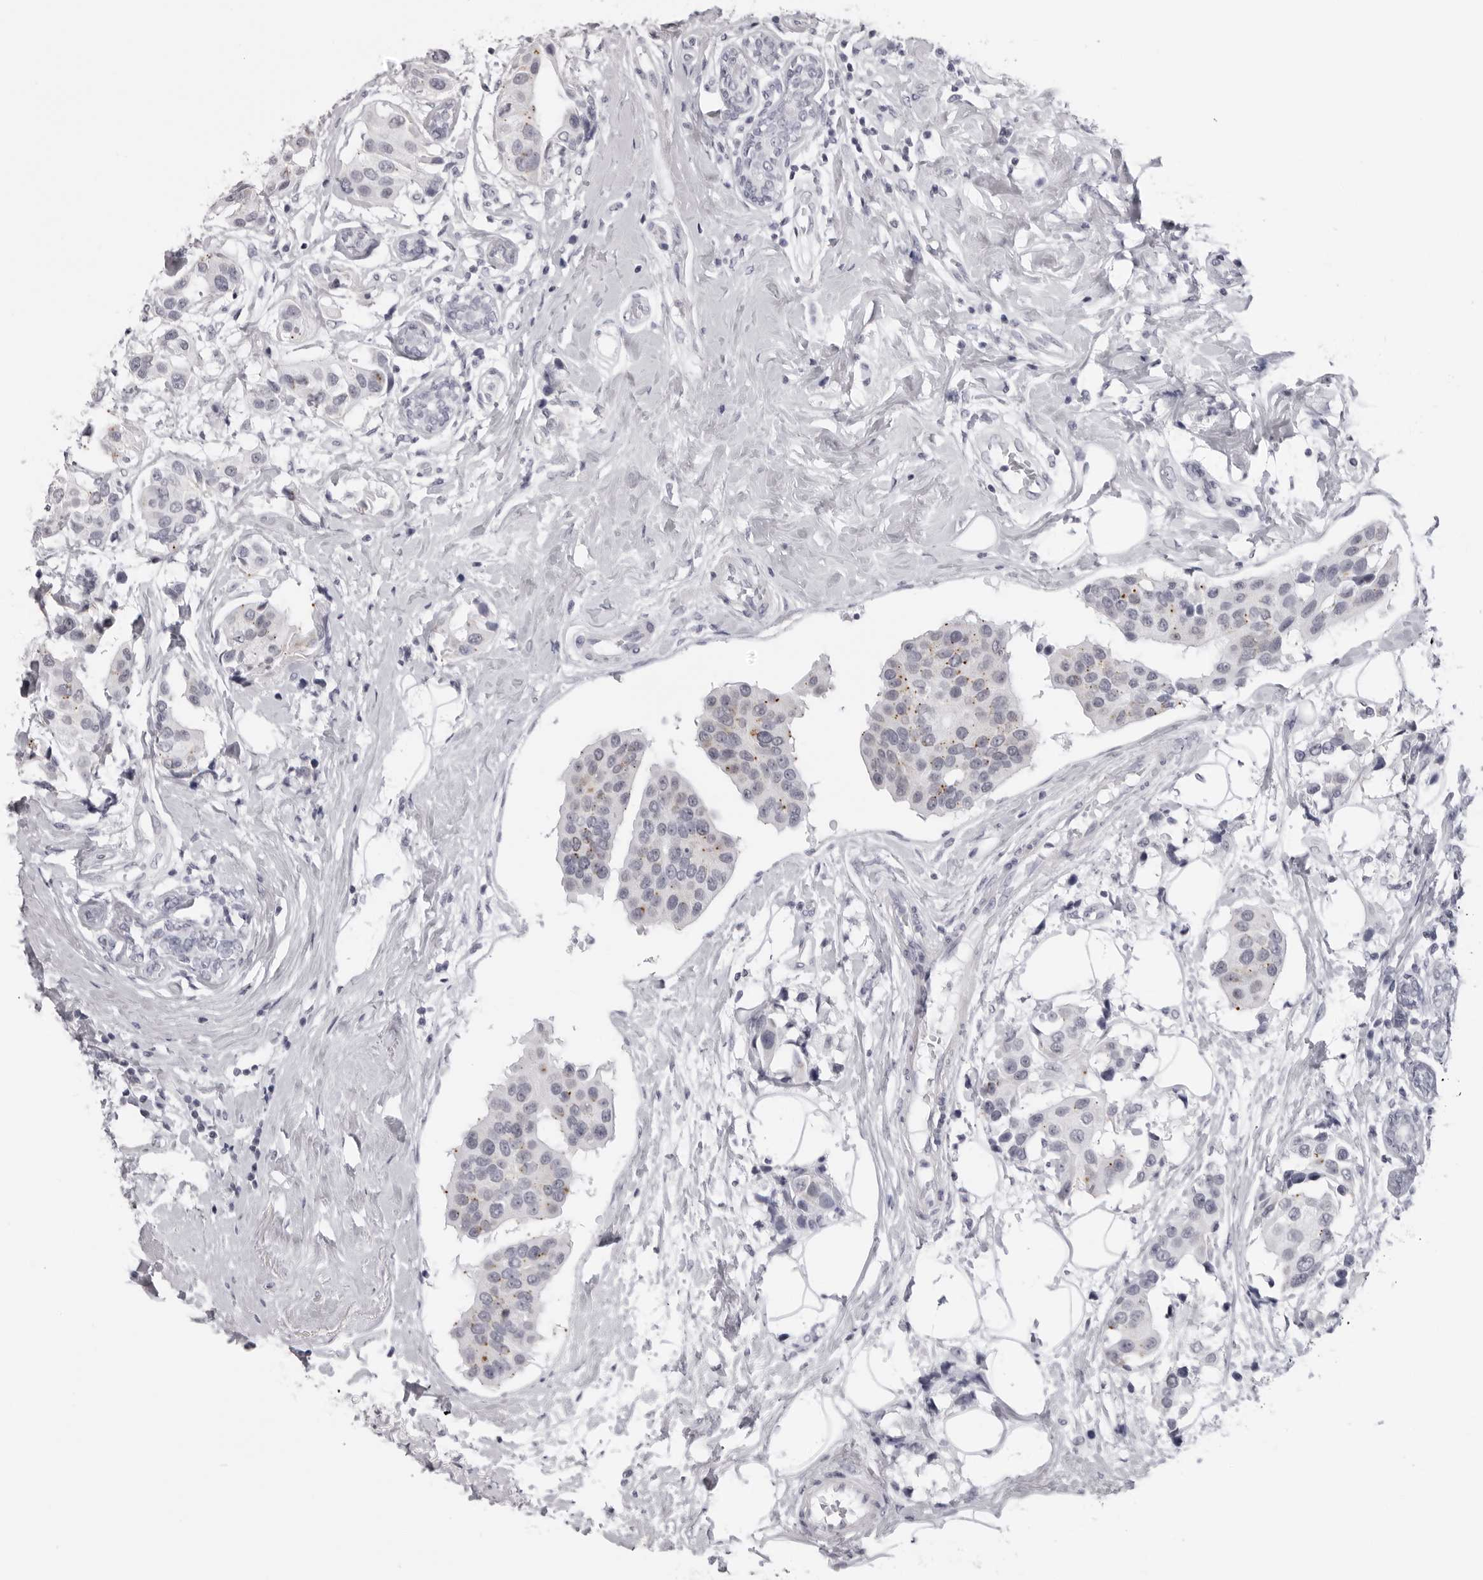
{"staining": {"intensity": "negative", "quantity": "none", "location": "none"}, "tissue": "breast cancer", "cell_type": "Tumor cells", "image_type": "cancer", "snomed": [{"axis": "morphology", "description": "Normal tissue, NOS"}, {"axis": "morphology", "description": "Duct carcinoma"}, {"axis": "topography", "description": "Breast"}], "caption": "Protein analysis of intraductal carcinoma (breast) shows no significant staining in tumor cells. (DAB immunohistochemistry visualized using brightfield microscopy, high magnification).", "gene": "DNALI1", "patient": {"sex": "female", "age": 39}}